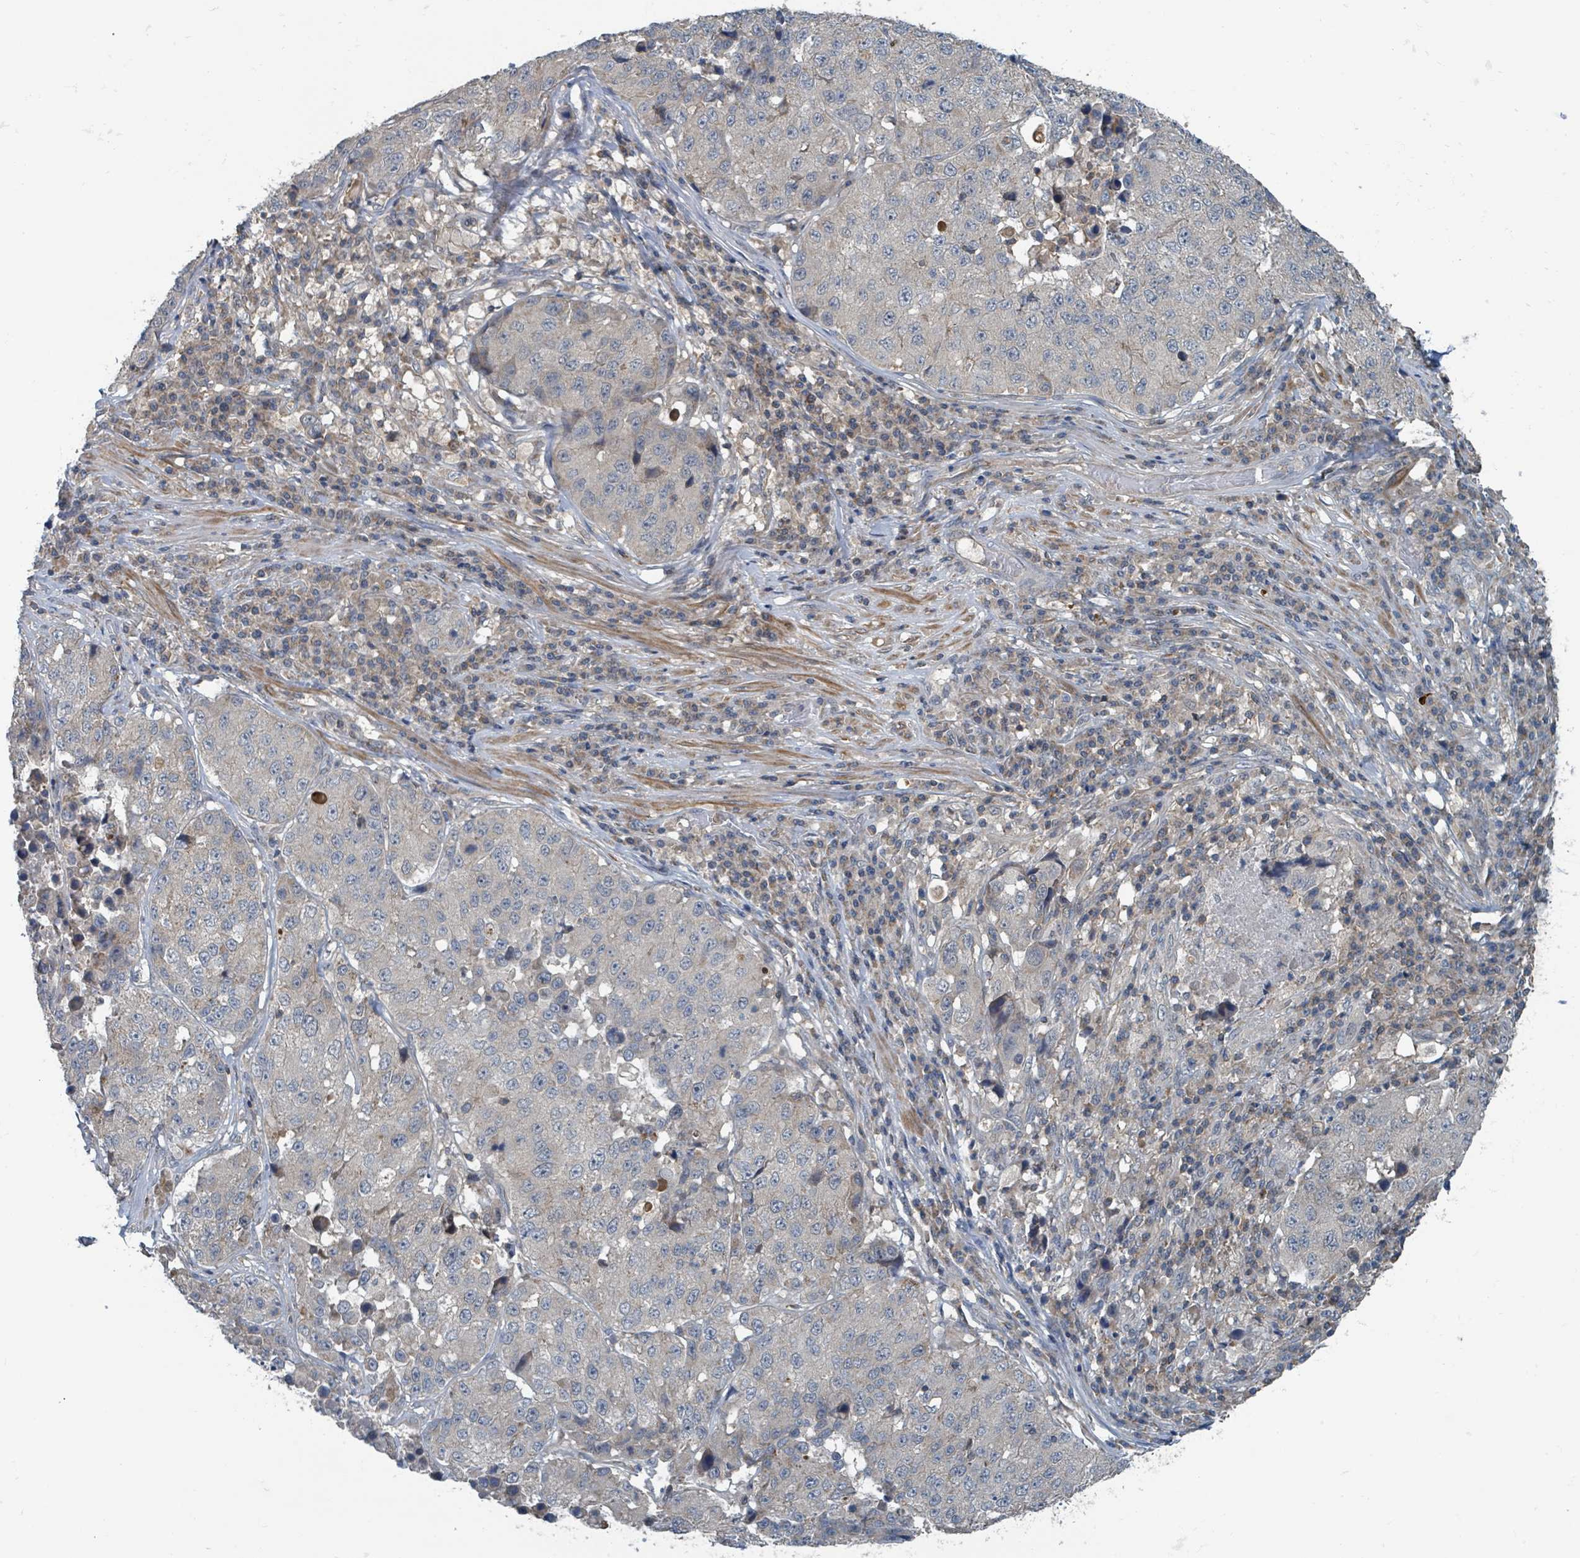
{"staining": {"intensity": "negative", "quantity": "none", "location": "none"}, "tissue": "stomach cancer", "cell_type": "Tumor cells", "image_type": "cancer", "snomed": [{"axis": "morphology", "description": "Adenocarcinoma, NOS"}, {"axis": "topography", "description": "Stomach"}], "caption": "Immunohistochemistry micrograph of neoplastic tissue: stomach cancer (adenocarcinoma) stained with DAB (3,3'-diaminobenzidine) shows no significant protein positivity in tumor cells. (DAB (3,3'-diaminobenzidine) immunohistochemistry, high magnification).", "gene": "ACBD4", "patient": {"sex": "male", "age": 71}}